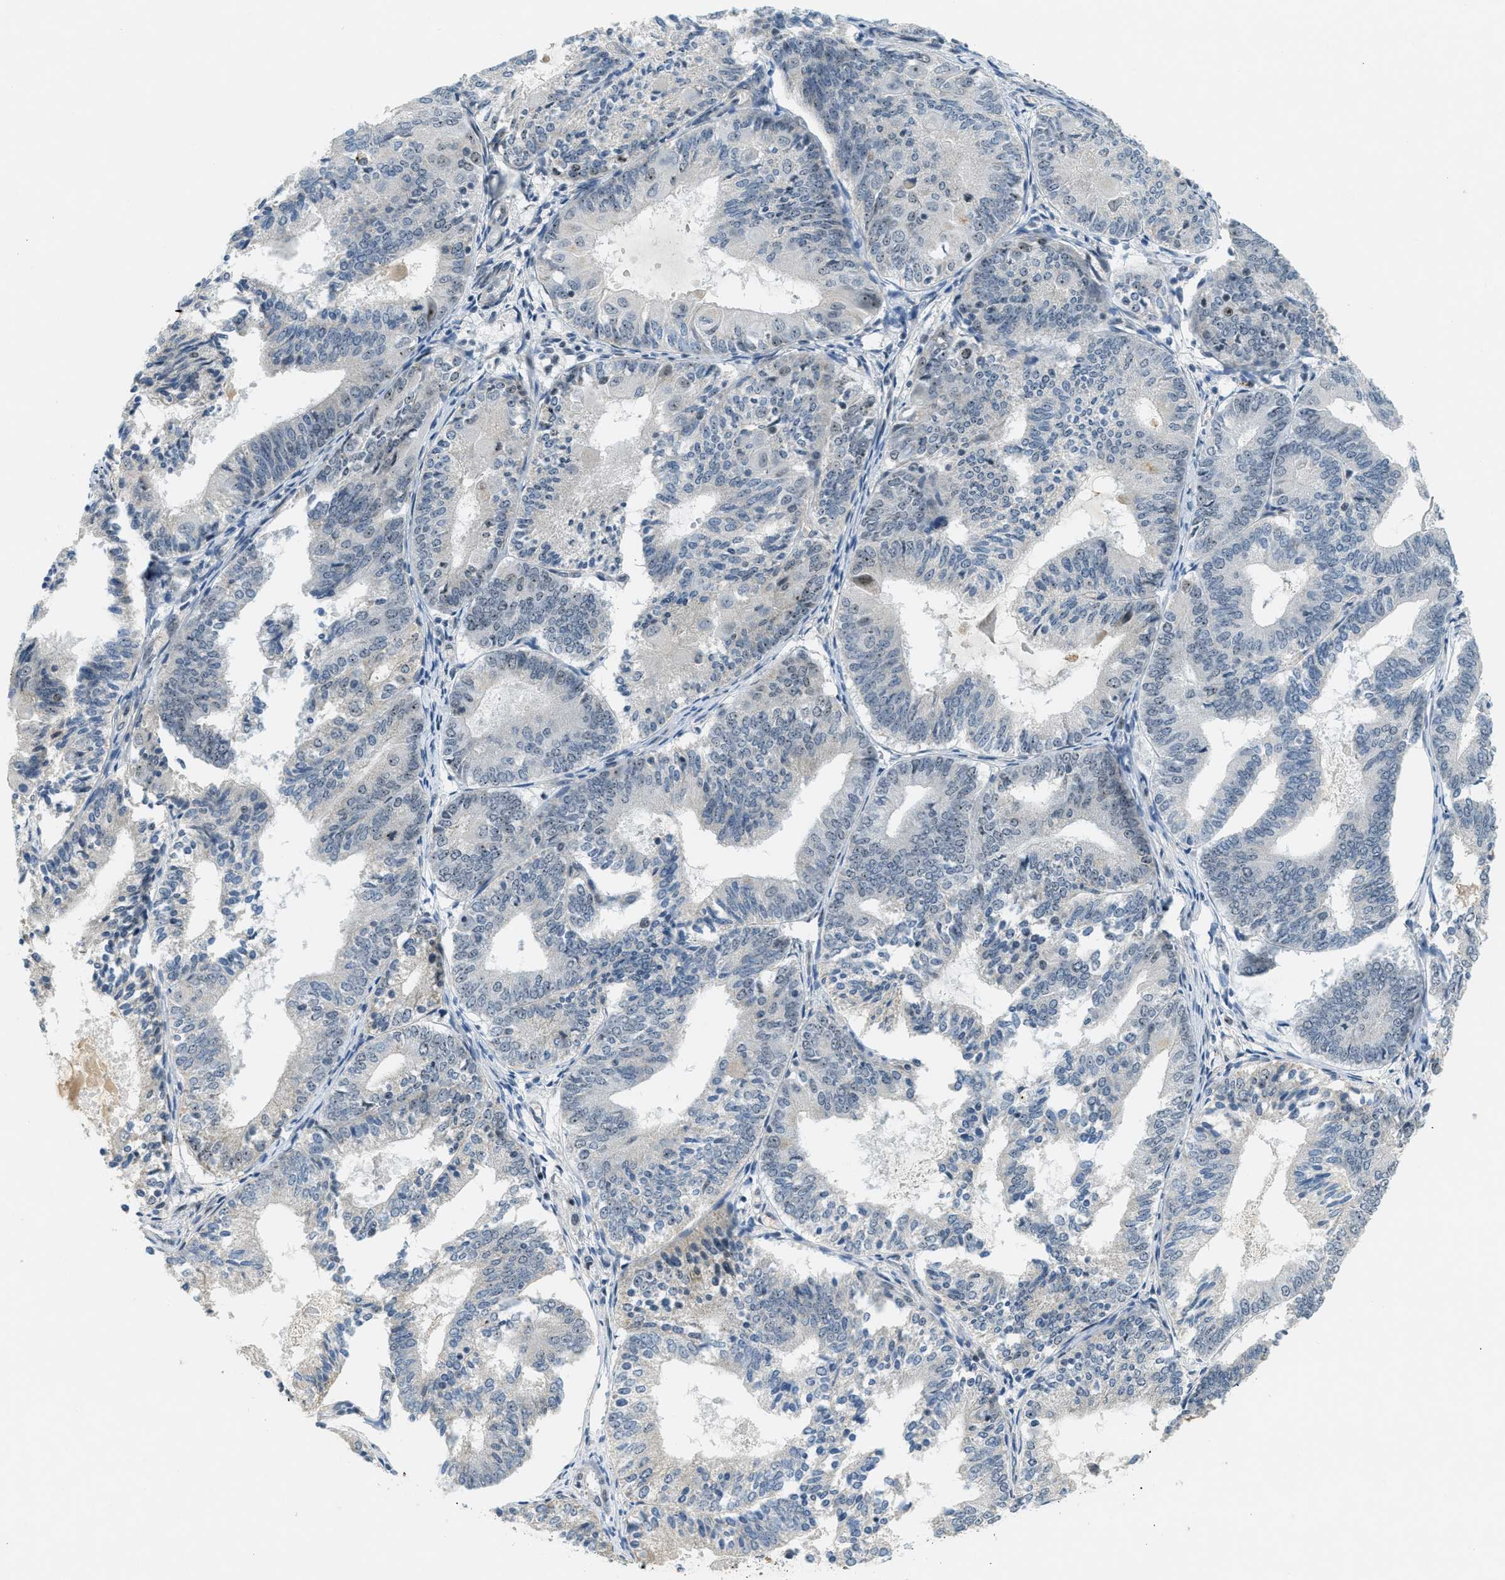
{"staining": {"intensity": "weak", "quantity": "<25%", "location": "nuclear"}, "tissue": "endometrial cancer", "cell_type": "Tumor cells", "image_type": "cancer", "snomed": [{"axis": "morphology", "description": "Adenocarcinoma, NOS"}, {"axis": "topography", "description": "Endometrium"}], "caption": "There is no significant expression in tumor cells of endometrial cancer (adenocarcinoma).", "gene": "DDX47", "patient": {"sex": "female", "age": 81}}